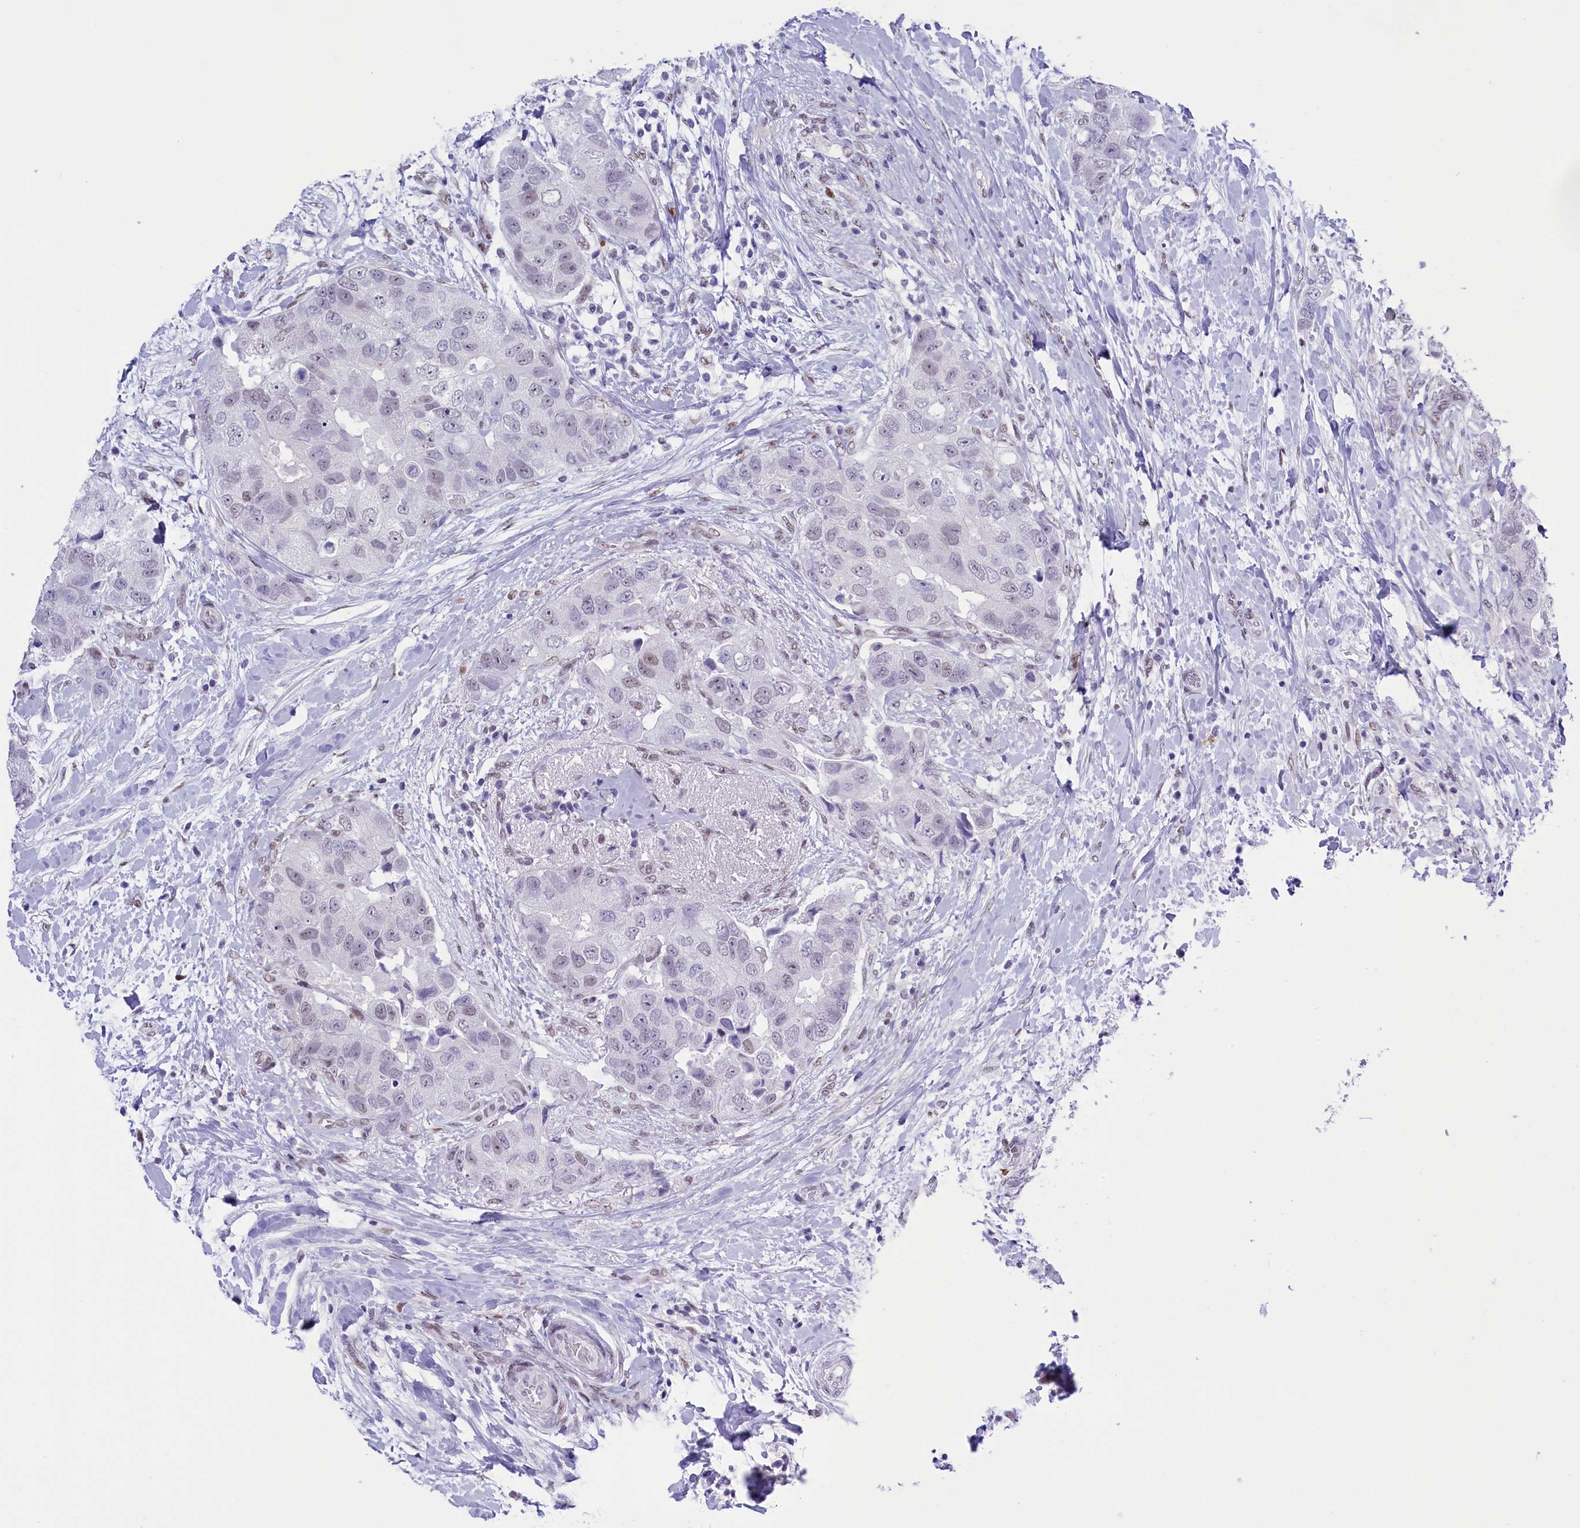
{"staining": {"intensity": "negative", "quantity": "none", "location": "none"}, "tissue": "breast cancer", "cell_type": "Tumor cells", "image_type": "cancer", "snomed": [{"axis": "morphology", "description": "Normal tissue, NOS"}, {"axis": "morphology", "description": "Duct carcinoma"}, {"axis": "topography", "description": "Breast"}], "caption": "Breast cancer was stained to show a protein in brown. There is no significant staining in tumor cells. (DAB immunohistochemistry with hematoxylin counter stain).", "gene": "RPS6KB1", "patient": {"sex": "female", "age": 62}}